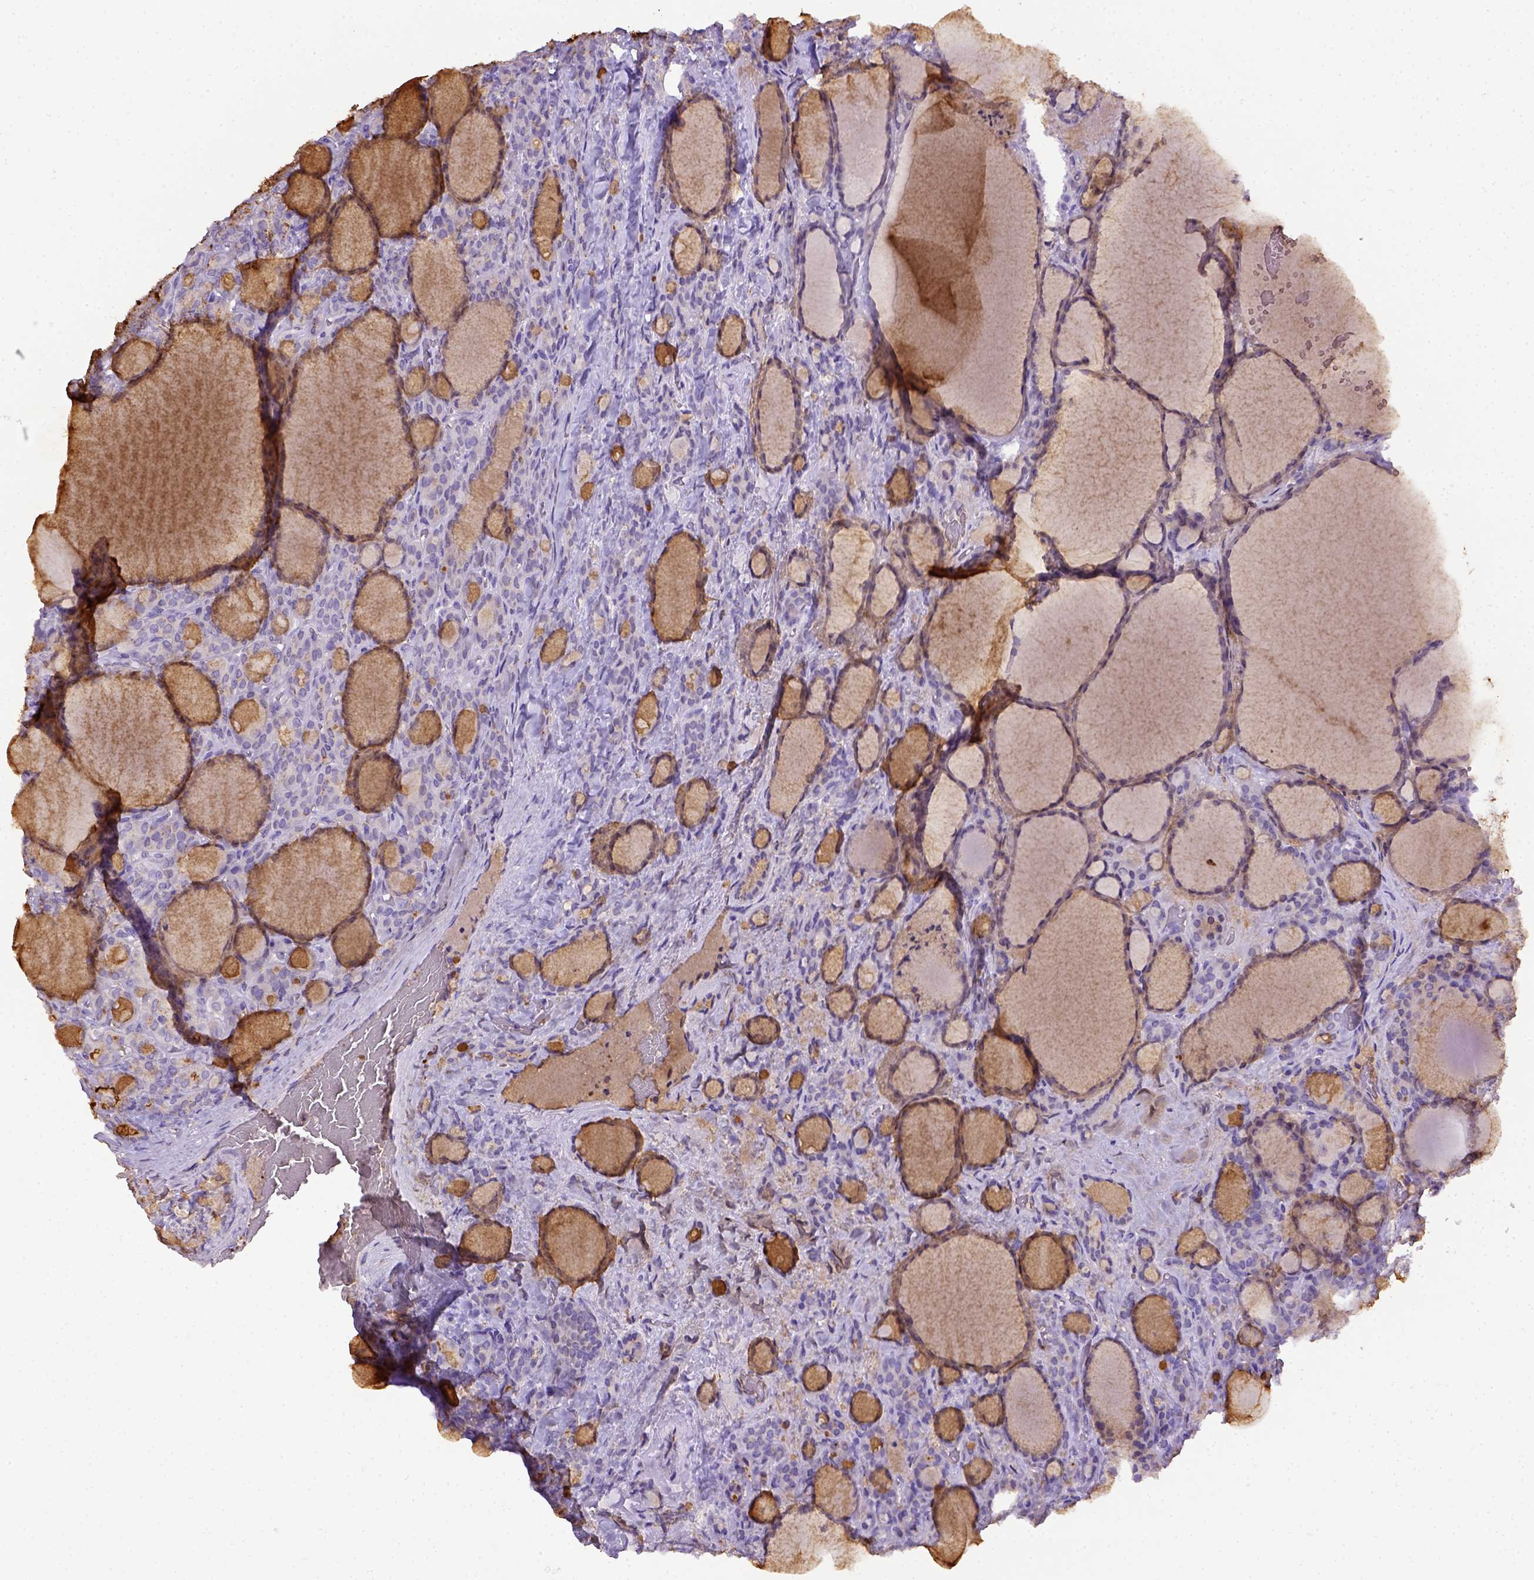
{"staining": {"intensity": "negative", "quantity": "none", "location": "none"}, "tissue": "thyroid cancer", "cell_type": "Tumor cells", "image_type": "cancer", "snomed": [{"axis": "morphology", "description": "Normal tissue, NOS"}, {"axis": "morphology", "description": "Follicular adenoma carcinoma, NOS"}, {"axis": "topography", "description": "Thyroid gland"}], "caption": "Tumor cells are negative for brown protein staining in thyroid cancer.", "gene": "B3GAT1", "patient": {"sex": "female", "age": 31}}